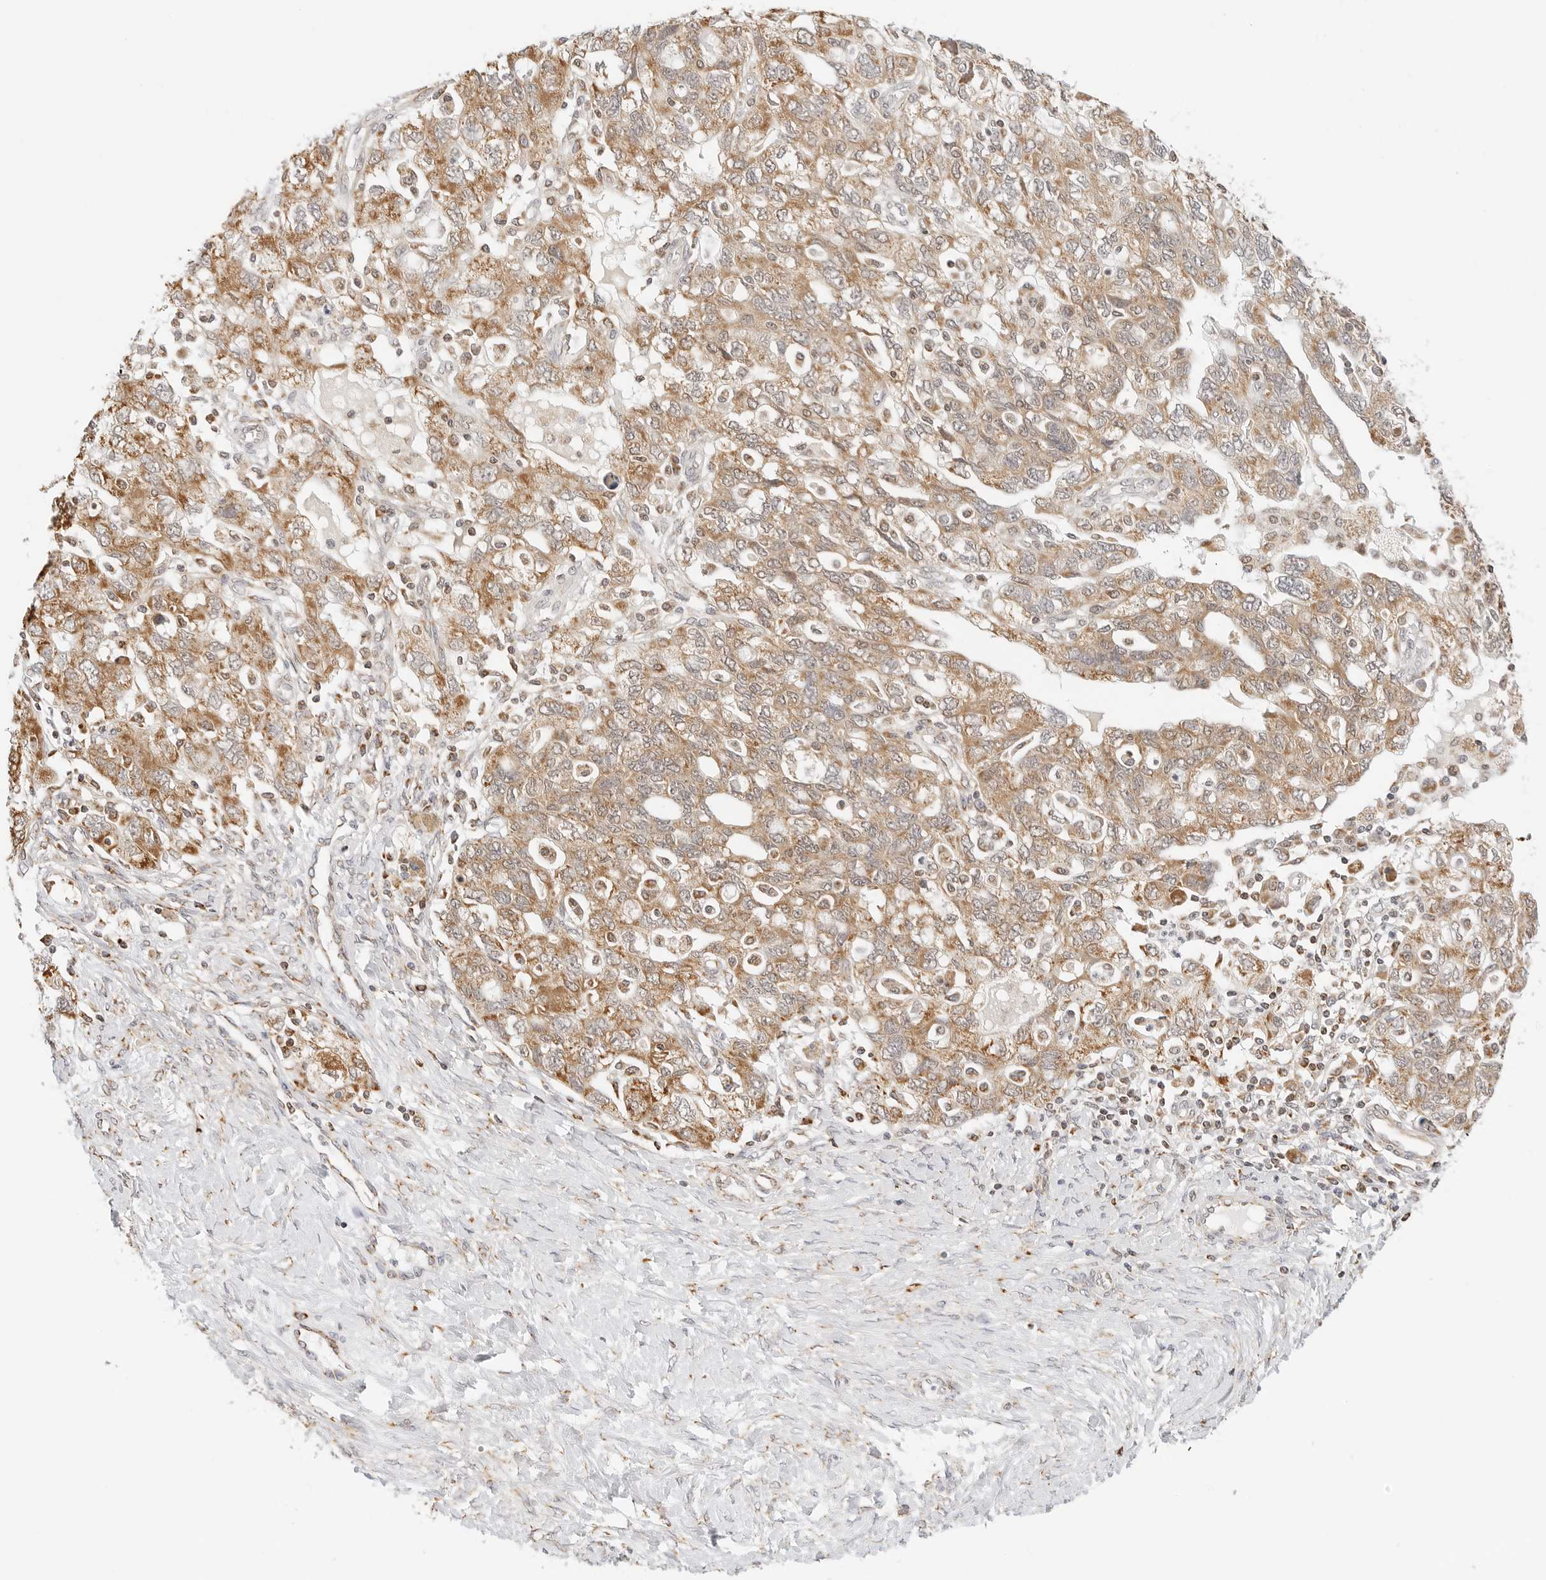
{"staining": {"intensity": "moderate", "quantity": ">75%", "location": "cytoplasmic/membranous"}, "tissue": "ovarian cancer", "cell_type": "Tumor cells", "image_type": "cancer", "snomed": [{"axis": "morphology", "description": "Carcinoma, NOS"}, {"axis": "morphology", "description": "Cystadenocarcinoma, serous, NOS"}, {"axis": "topography", "description": "Ovary"}], "caption": "Immunohistochemical staining of human ovarian carcinoma displays moderate cytoplasmic/membranous protein expression in approximately >75% of tumor cells.", "gene": "ATL1", "patient": {"sex": "female", "age": 69}}